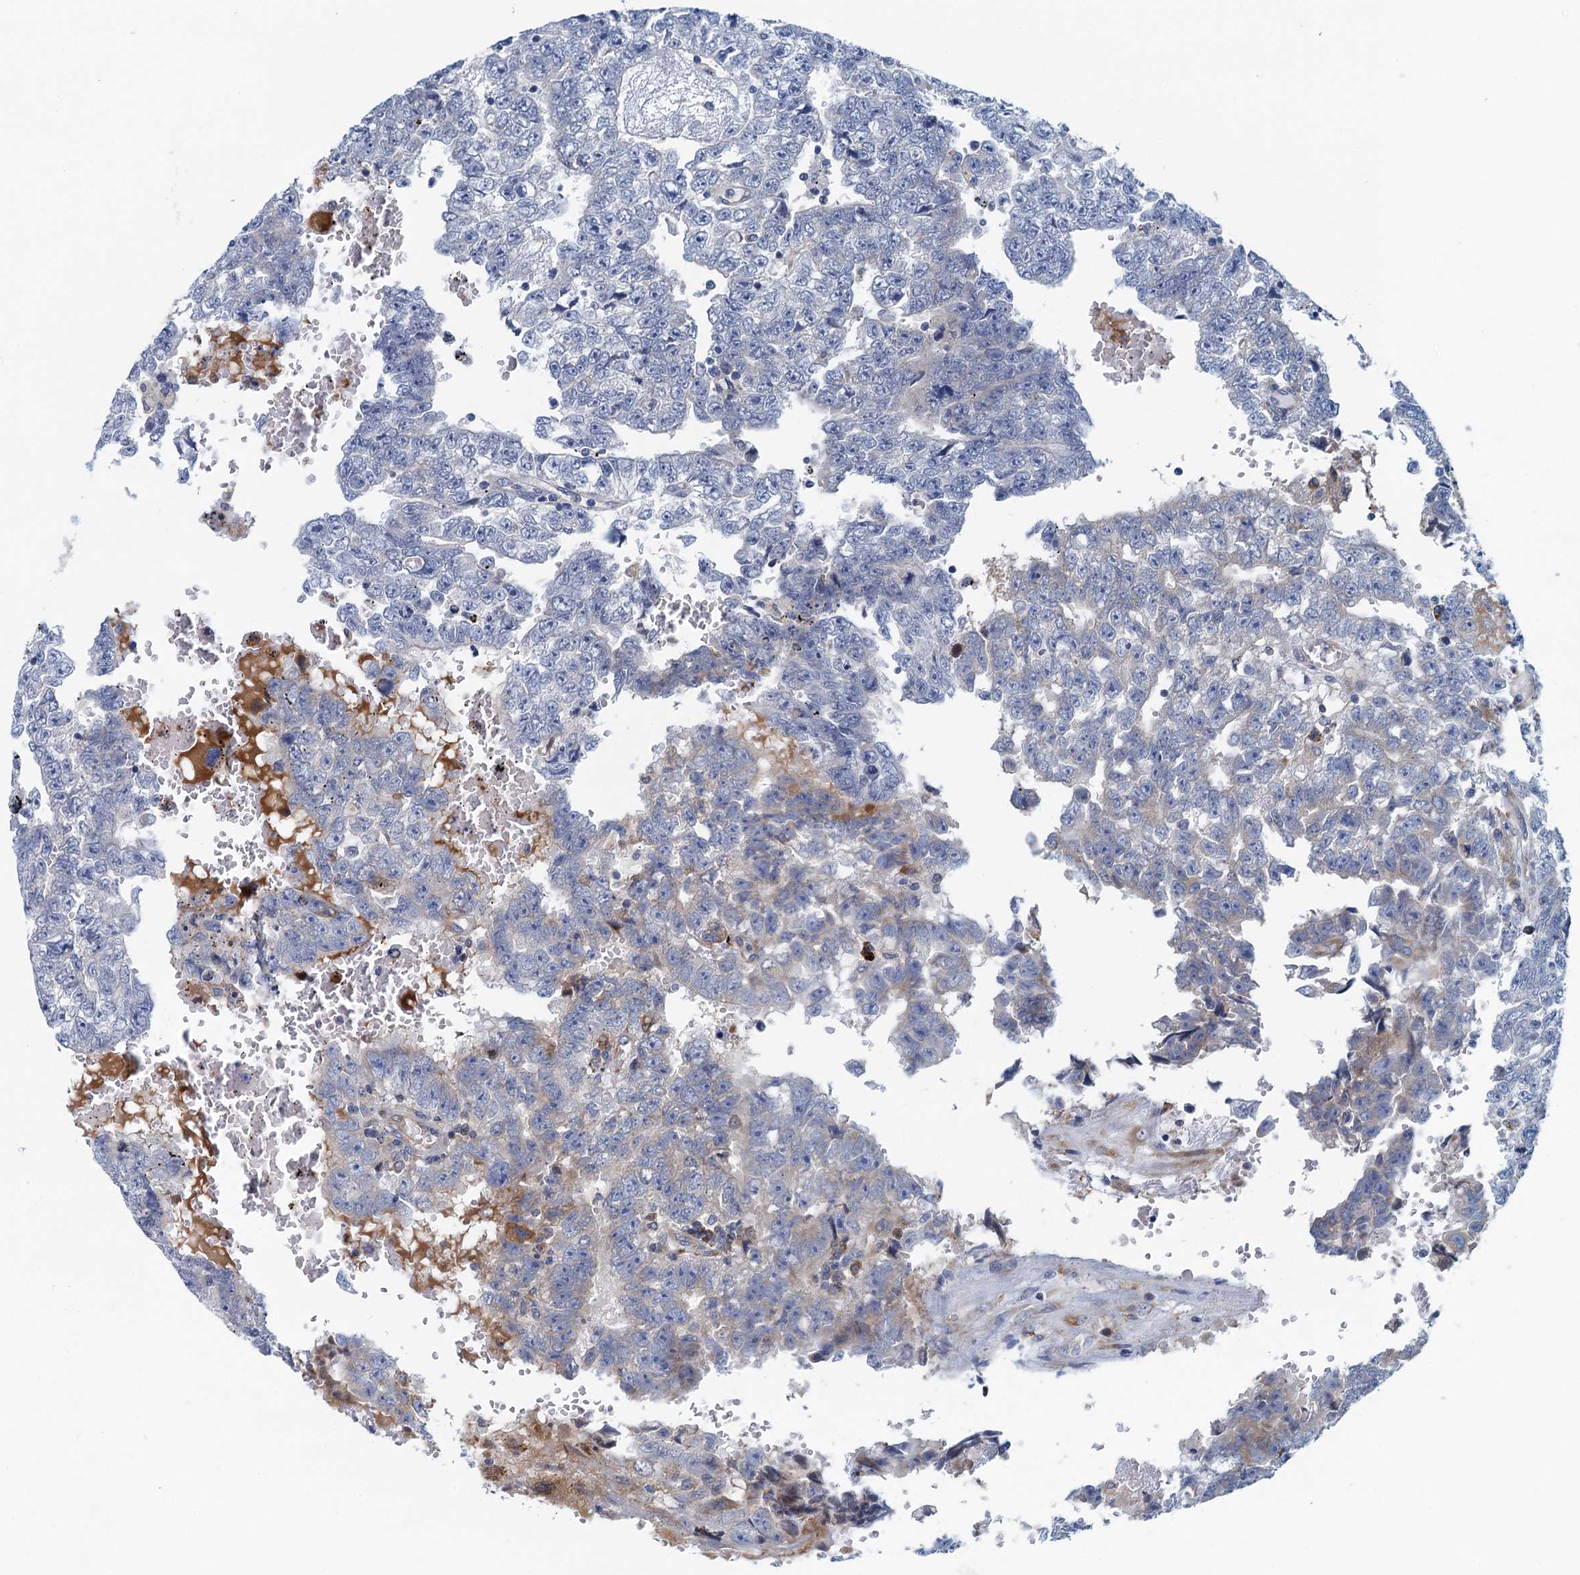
{"staining": {"intensity": "negative", "quantity": "none", "location": "none"}, "tissue": "testis cancer", "cell_type": "Tumor cells", "image_type": "cancer", "snomed": [{"axis": "morphology", "description": "Carcinoma, Embryonal, NOS"}, {"axis": "topography", "description": "Testis"}], "caption": "This is an immunohistochemistry (IHC) photomicrograph of human embryonal carcinoma (testis). There is no expression in tumor cells.", "gene": "MYDGF", "patient": {"sex": "male", "age": 25}}